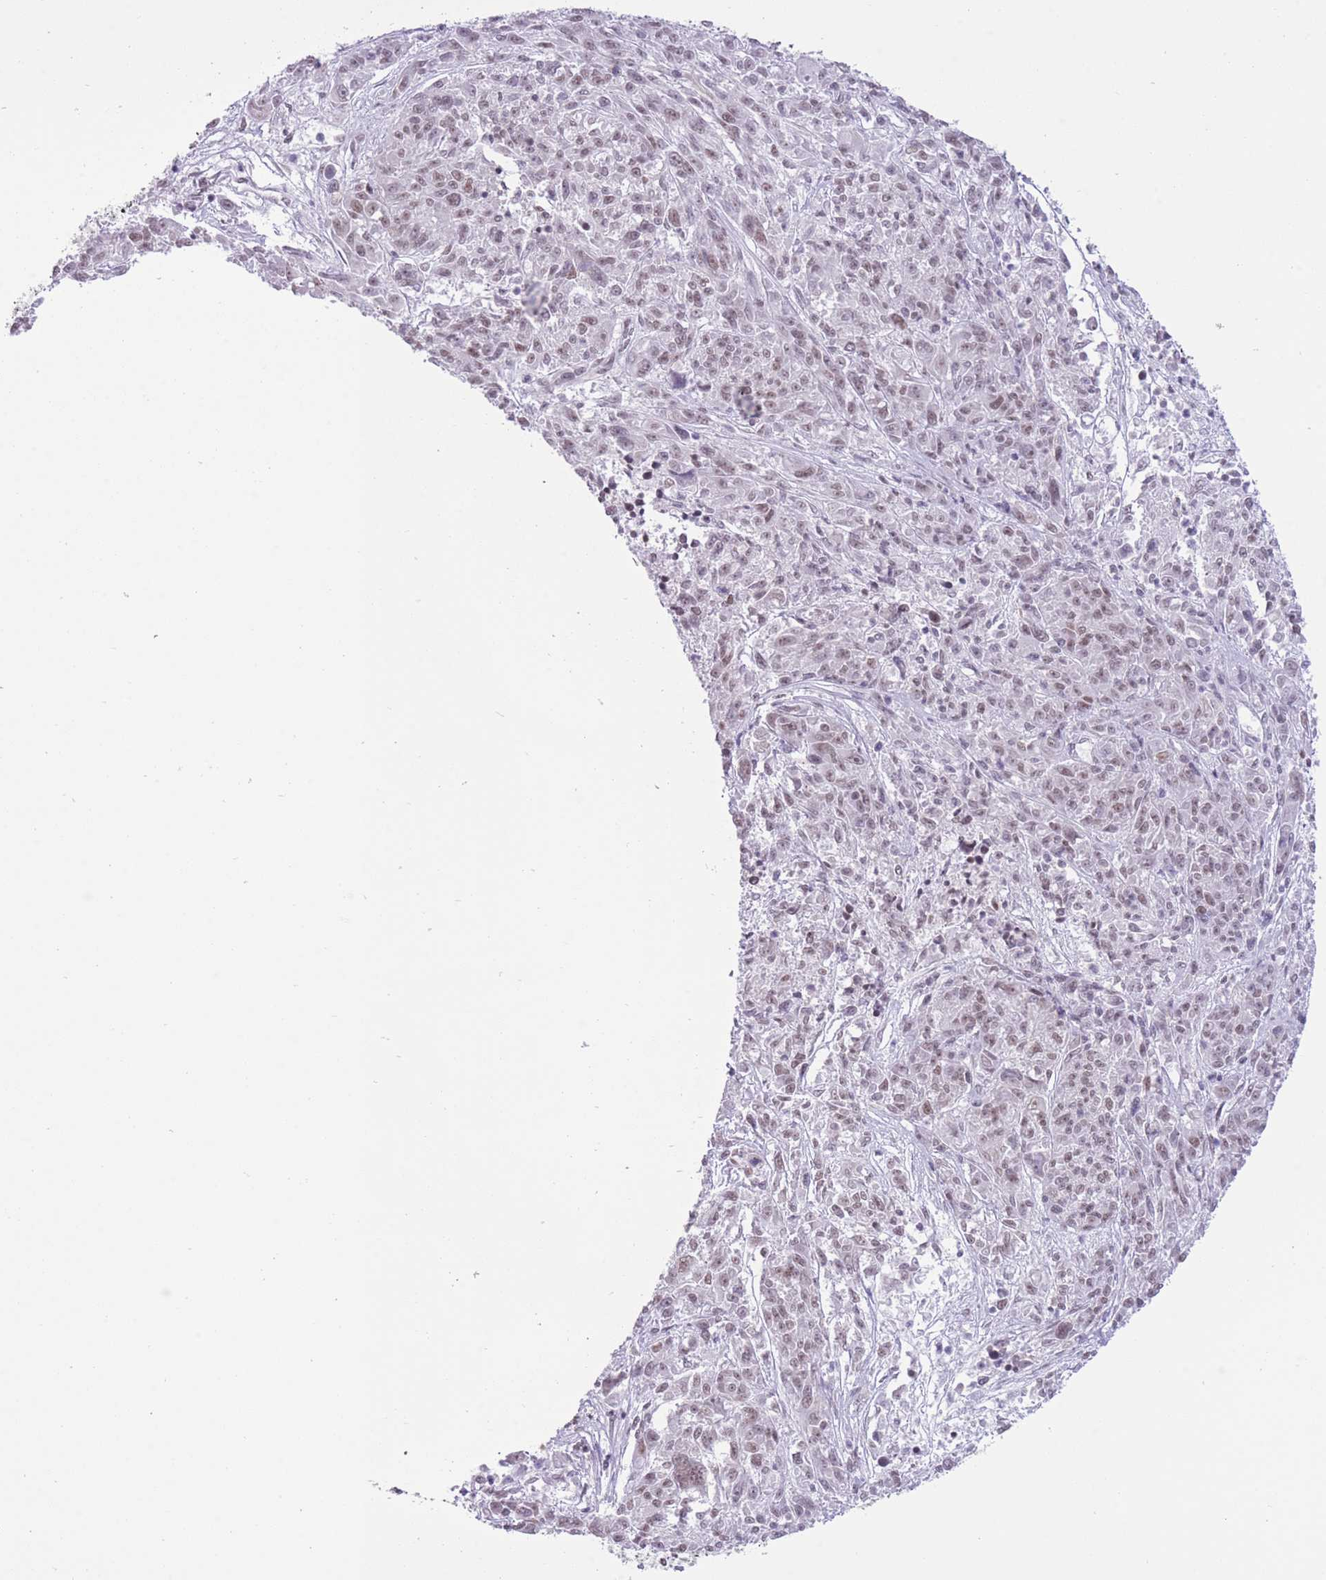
{"staining": {"intensity": "moderate", "quantity": ">75%", "location": "nuclear"}, "tissue": "melanoma", "cell_type": "Tumor cells", "image_type": "cancer", "snomed": [{"axis": "morphology", "description": "Malignant melanoma, NOS"}, {"axis": "topography", "description": "Skin"}], "caption": "IHC micrograph of neoplastic tissue: human melanoma stained using IHC reveals medium levels of moderate protein expression localized specifically in the nuclear of tumor cells, appearing as a nuclear brown color.", "gene": "ZBED5", "patient": {"sex": "male", "age": 53}}